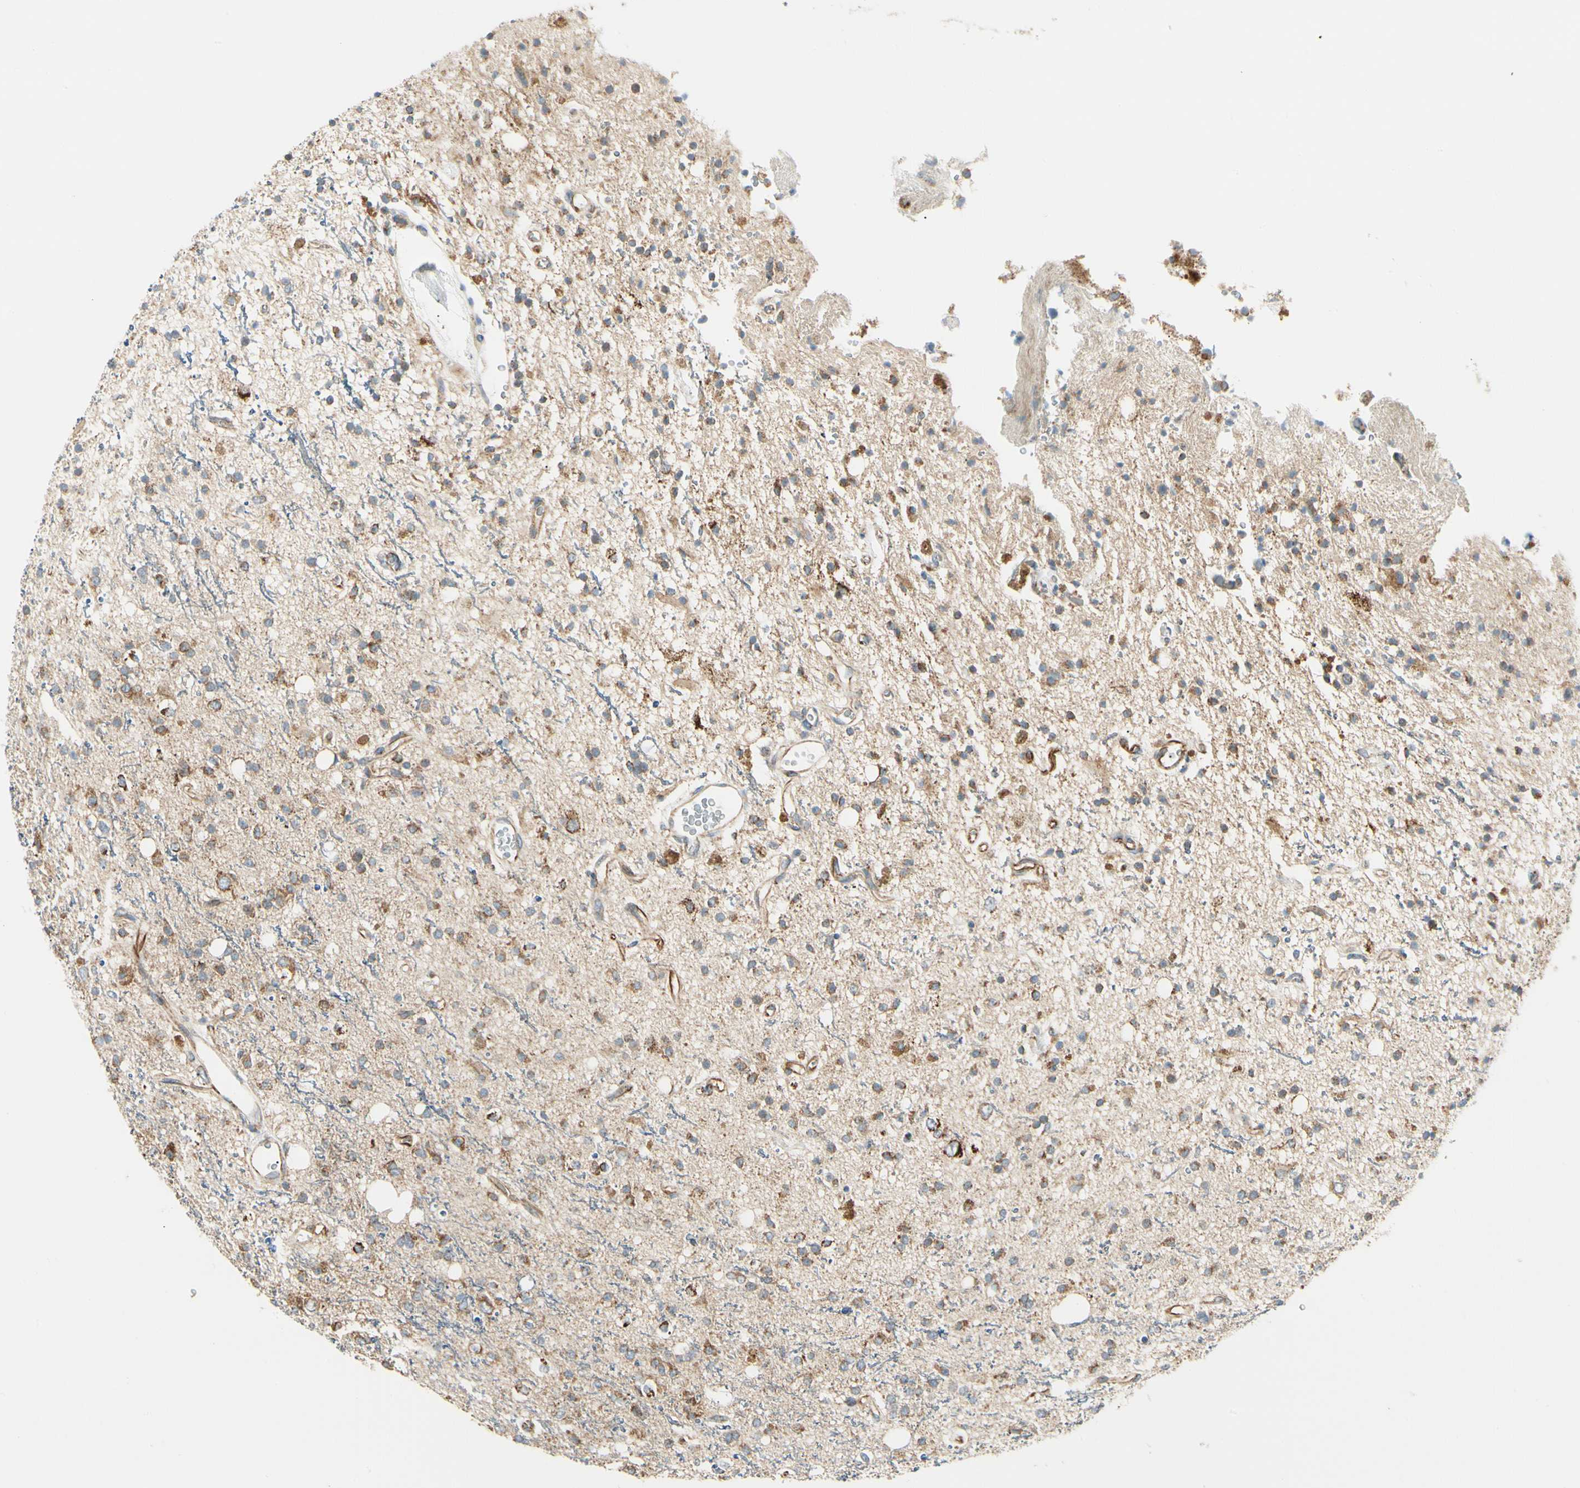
{"staining": {"intensity": "moderate", "quantity": ">75%", "location": "cytoplasmic/membranous"}, "tissue": "glioma", "cell_type": "Tumor cells", "image_type": "cancer", "snomed": [{"axis": "morphology", "description": "Glioma, malignant, High grade"}, {"axis": "topography", "description": "Brain"}], "caption": "This image shows glioma stained with IHC to label a protein in brown. The cytoplasmic/membranous of tumor cells show moderate positivity for the protein. Nuclei are counter-stained blue.", "gene": "TBC1D10A", "patient": {"sex": "male", "age": 47}}